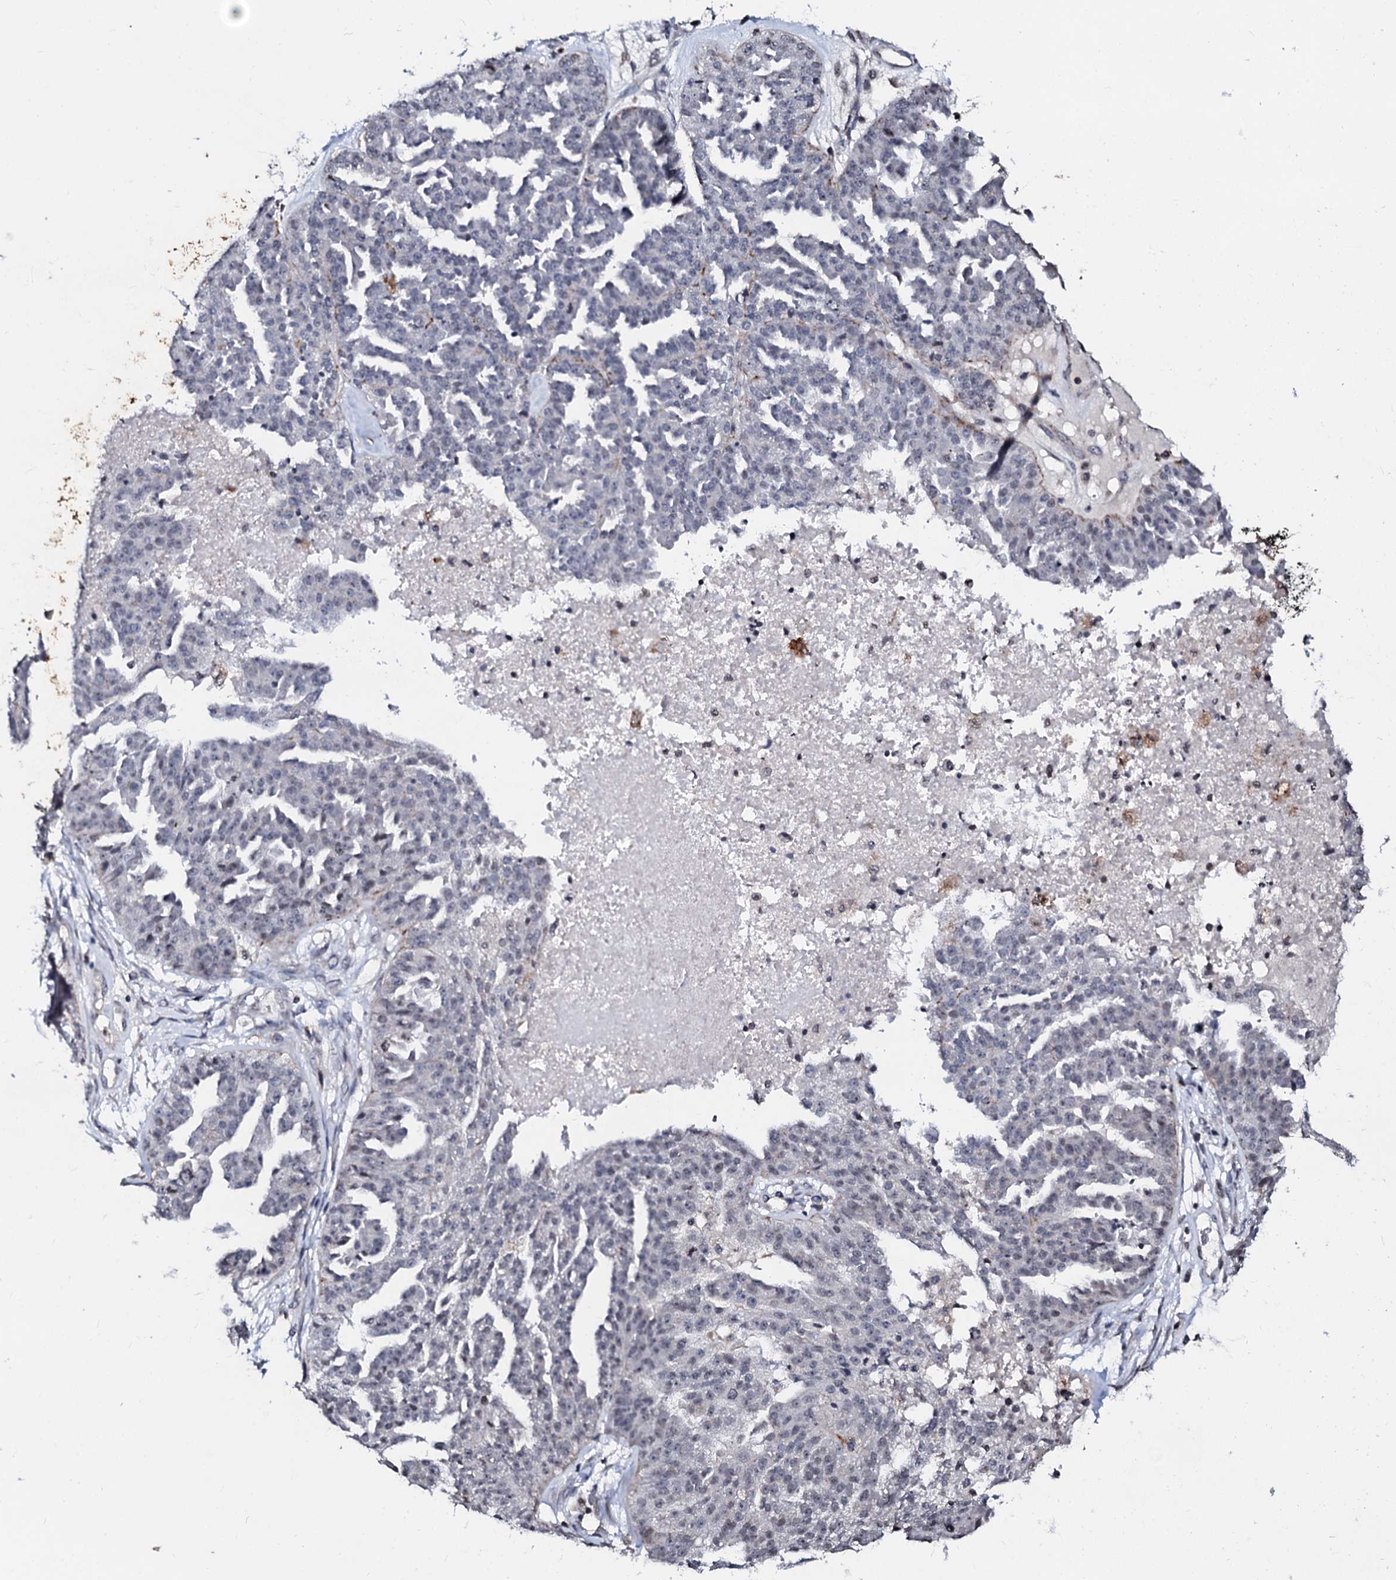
{"staining": {"intensity": "negative", "quantity": "none", "location": "none"}, "tissue": "ovarian cancer", "cell_type": "Tumor cells", "image_type": "cancer", "snomed": [{"axis": "morphology", "description": "Cystadenocarcinoma, serous, NOS"}, {"axis": "topography", "description": "Ovary"}], "caption": "Protein analysis of ovarian cancer (serous cystadenocarcinoma) shows no significant positivity in tumor cells. (DAB (3,3'-diaminobenzidine) IHC with hematoxylin counter stain).", "gene": "LSM11", "patient": {"sex": "female", "age": 58}}